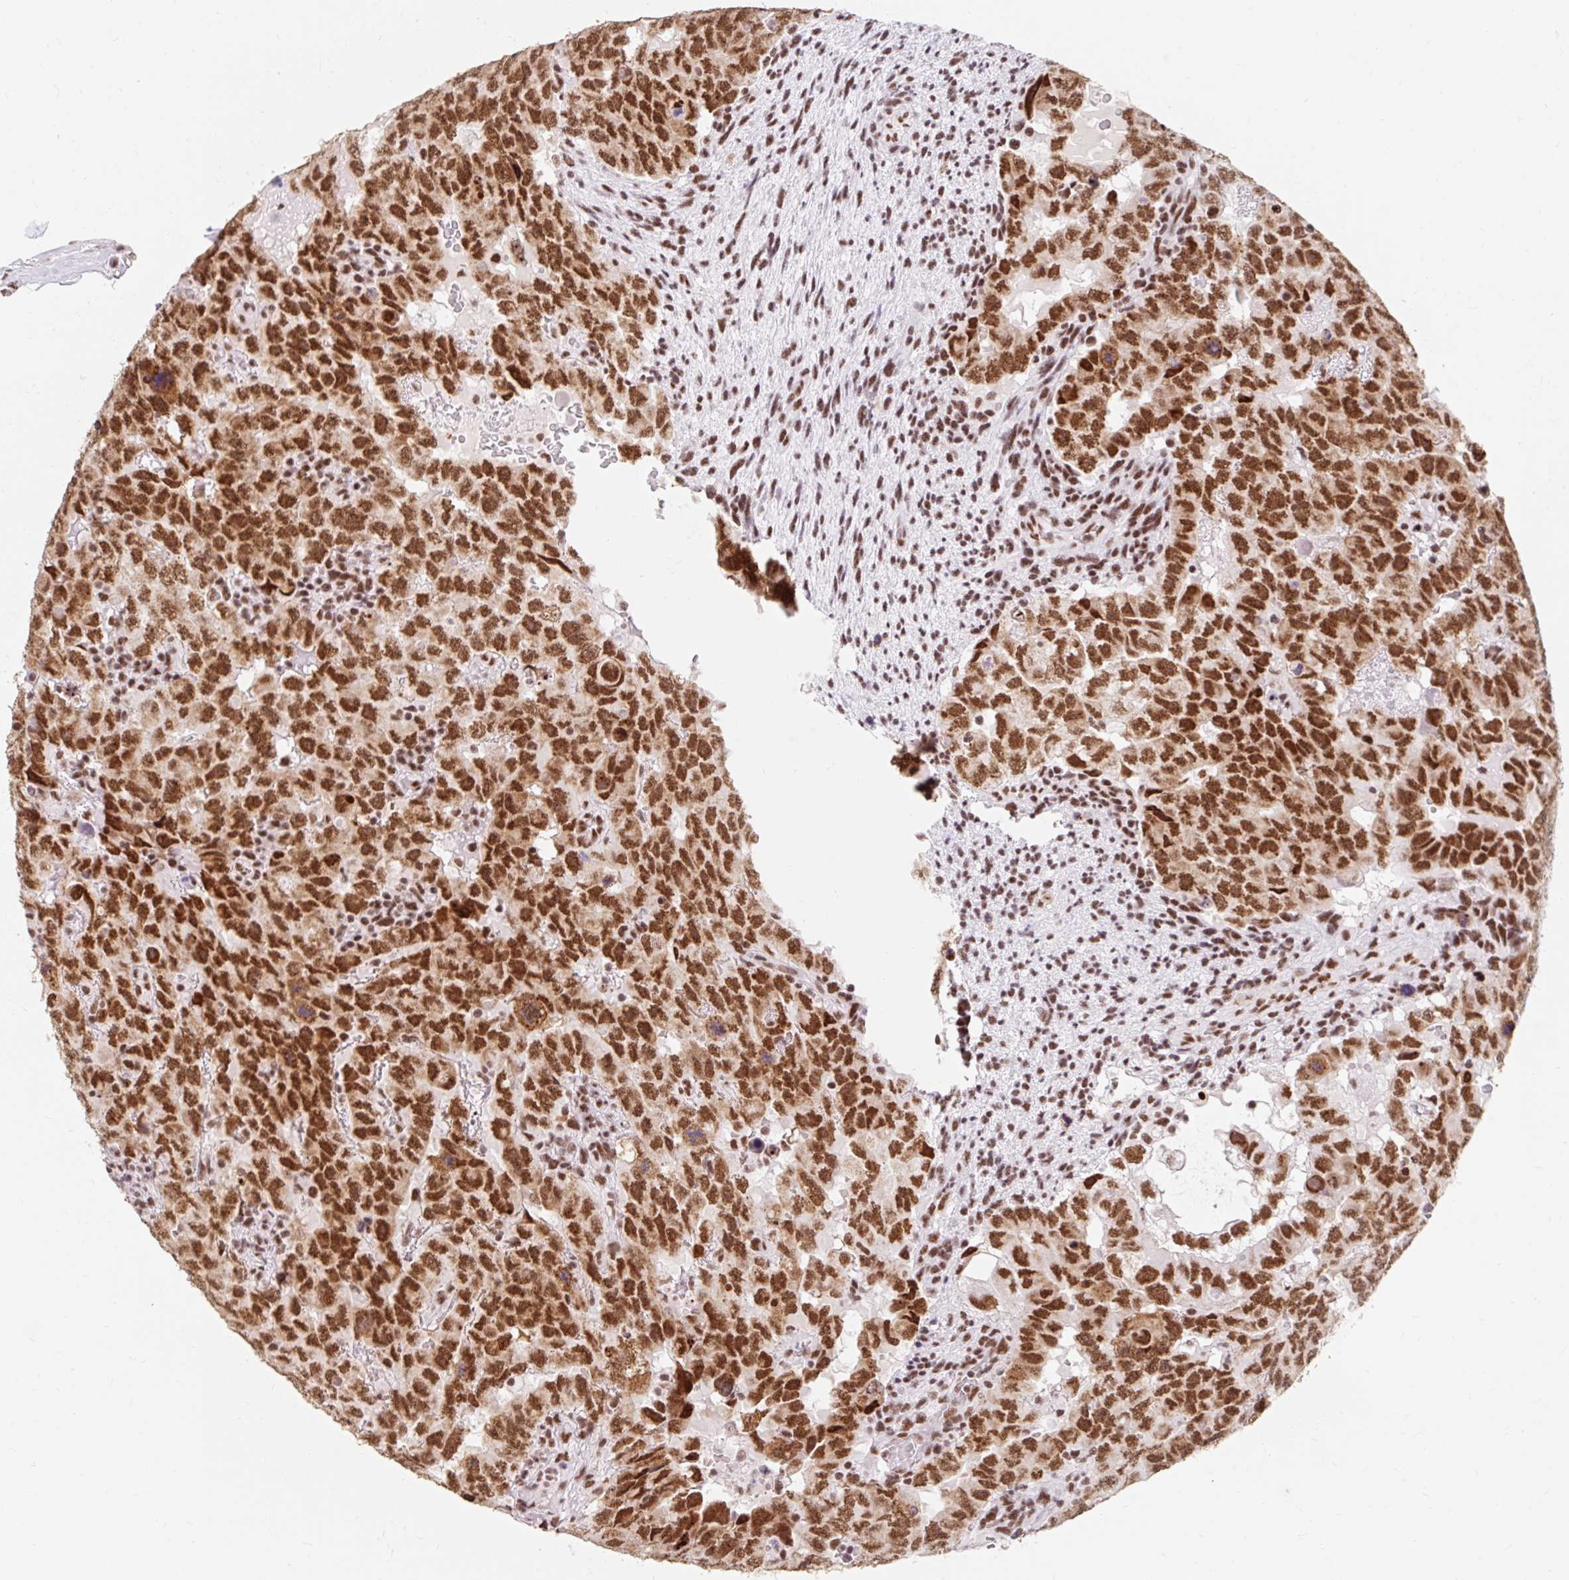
{"staining": {"intensity": "strong", "quantity": ">75%", "location": "nuclear"}, "tissue": "testis cancer", "cell_type": "Tumor cells", "image_type": "cancer", "snomed": [{"axis": "morphology", "description": "Carcinoma, Embryonal, NOS"}, {"axis": "topography", "description": "Testis"}], "caption": "This is a micrograph of immunohistochemistry (IHC) staining of testis cancer (embryonal carcinoma), which shows strong expression in the nuclear of tumor cells.", "gene": "SRSF10", "patient": {"sex": "male", "age": 24}}